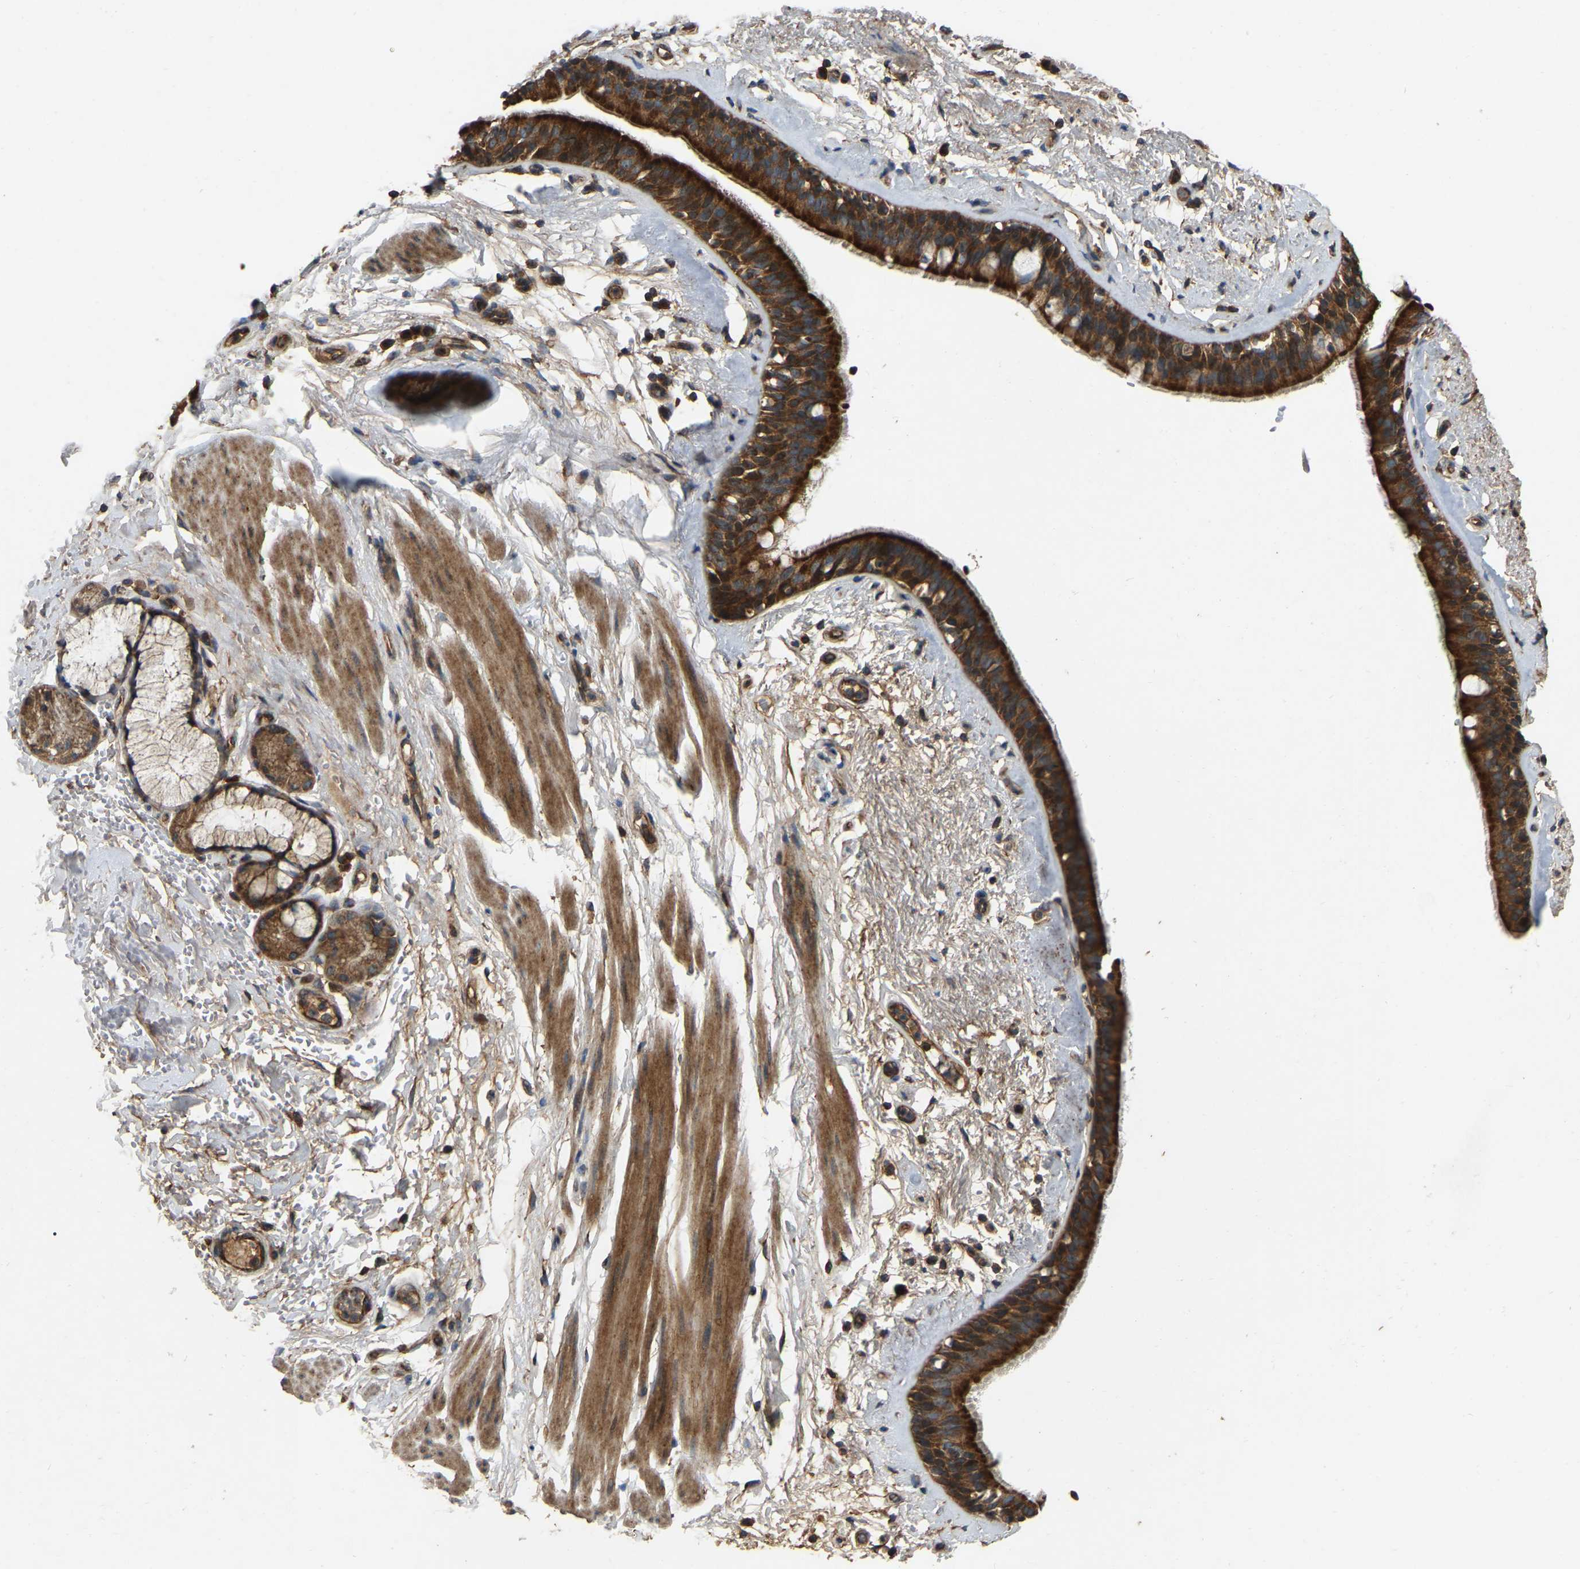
{"staining": {"intensity": "strong", "quantity": ">75%", "location": "cytoplasmic/membranous"}, "tissue": "bronchus", "cell_type": "Respiratory epithelial cells", "image_type": "normal", "snomed": [{"axis": "morphology", "description": "Normal tissue, NOS"}, {"axis": "topography", "description": "Cartilage tissue"}], "caption": "Respiratory epithelial cells exhibit high levels of strong cytoplasmic/membranous staining in about >75% of cells in unremarkable bronchus. (Stains: DAB (3,3'-diaminobenzidine) in brown, nuclei in blue, Microscopy: brightfield microscopy at high magnification).", "gene": "SAMD9L", "patient": {"sex": "female", "age": 63}}